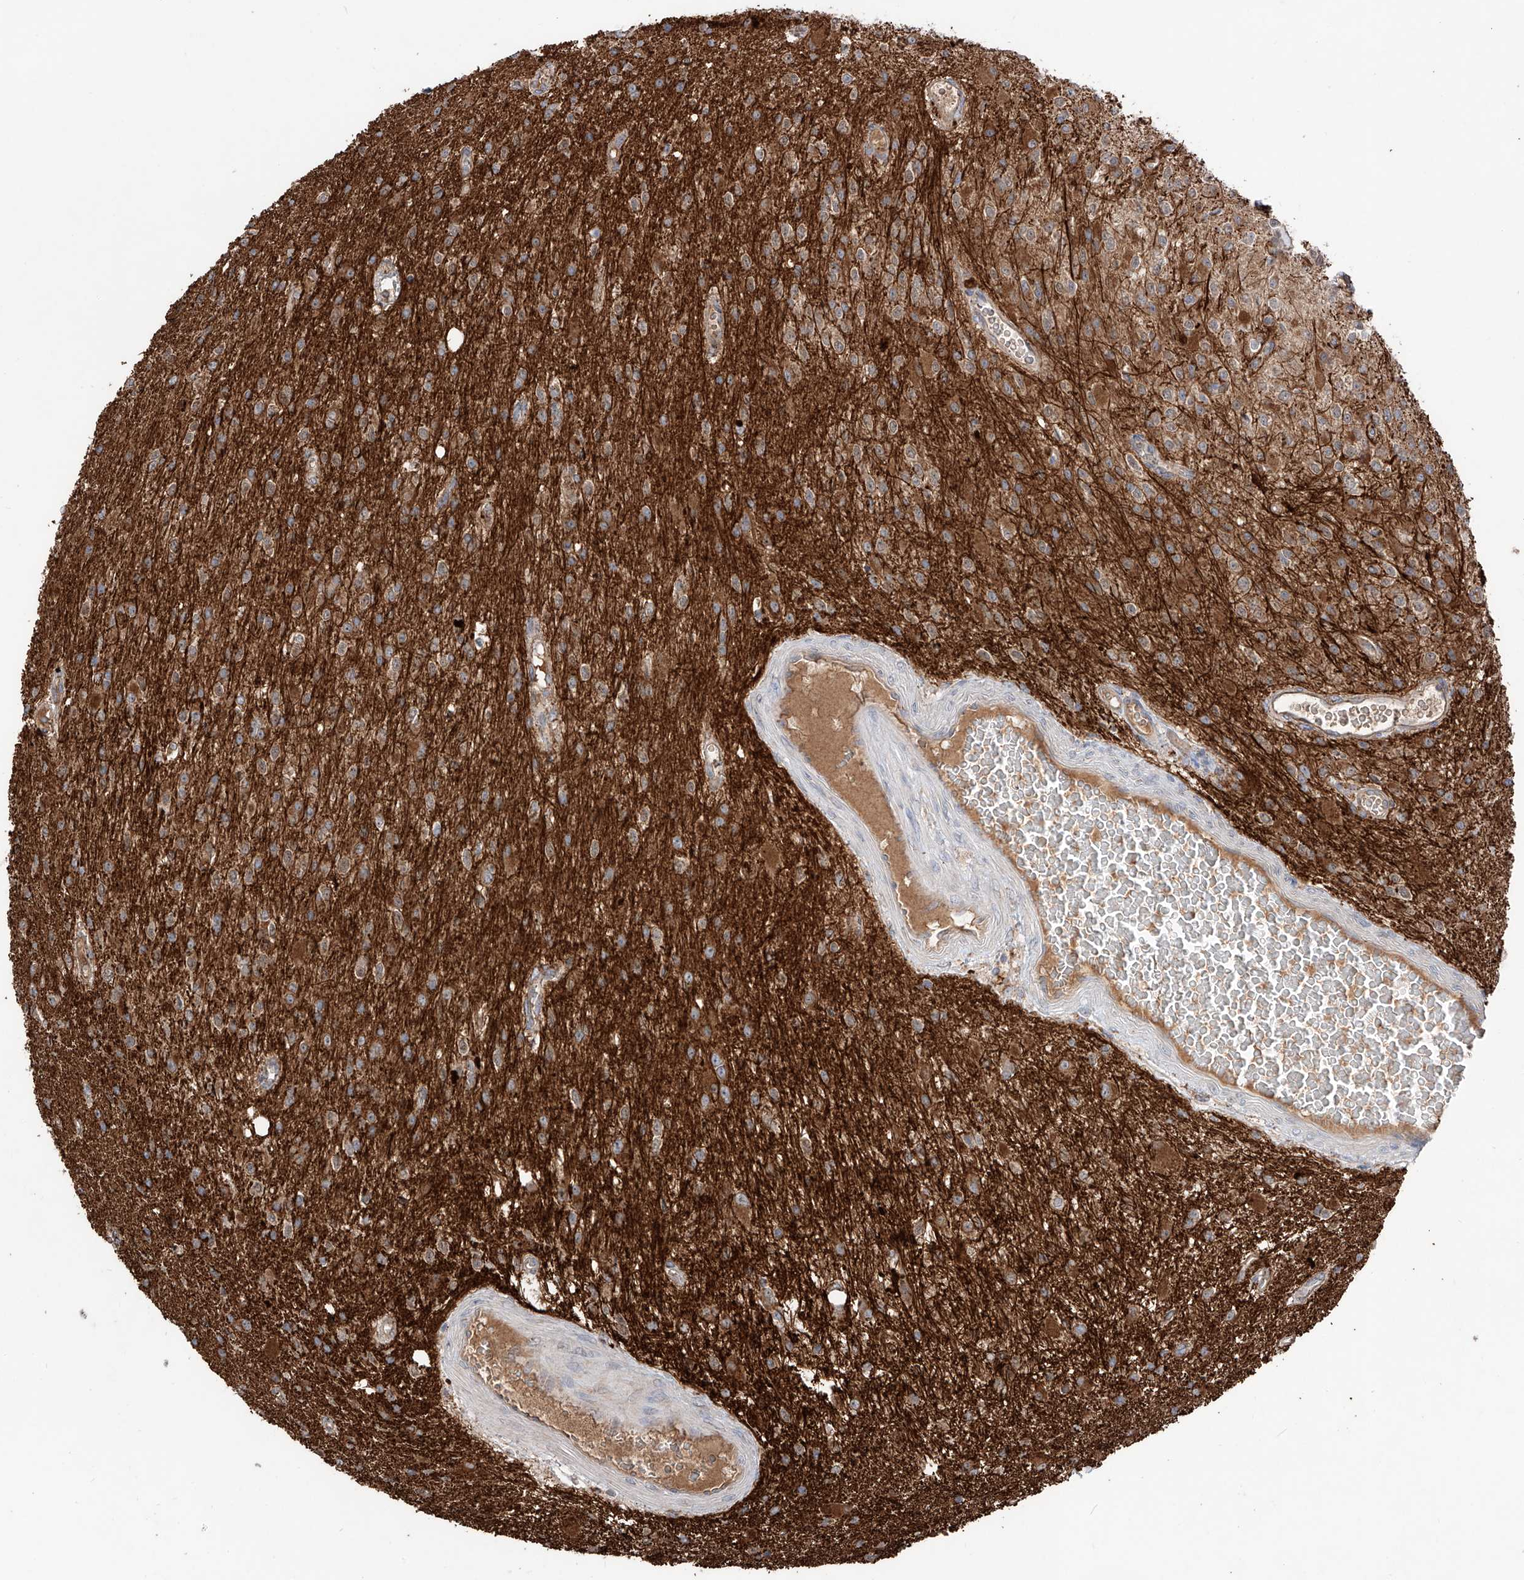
{"staining": {"intensity": "moderate", "quantity": ">75%", "location": "cytoplasmic/membranous"}, "tissue": "glioma", "cell_type": "Tumor cells", "image_type": "cancer", "snomed": [{"axis": "morphology", "description": "Glioma, malignant, High grade"}, {"axis": "topography", "description": "Brain"}], "caption": "IHC (DAB (3,3'-diaminobenzidine)) staining of glioma shows moderate cytoplasmic/membranous protein expression in approximately >75% of tumor cells.", "gene": "EDN1", "patient": {"sex": "male", "age": 34}}